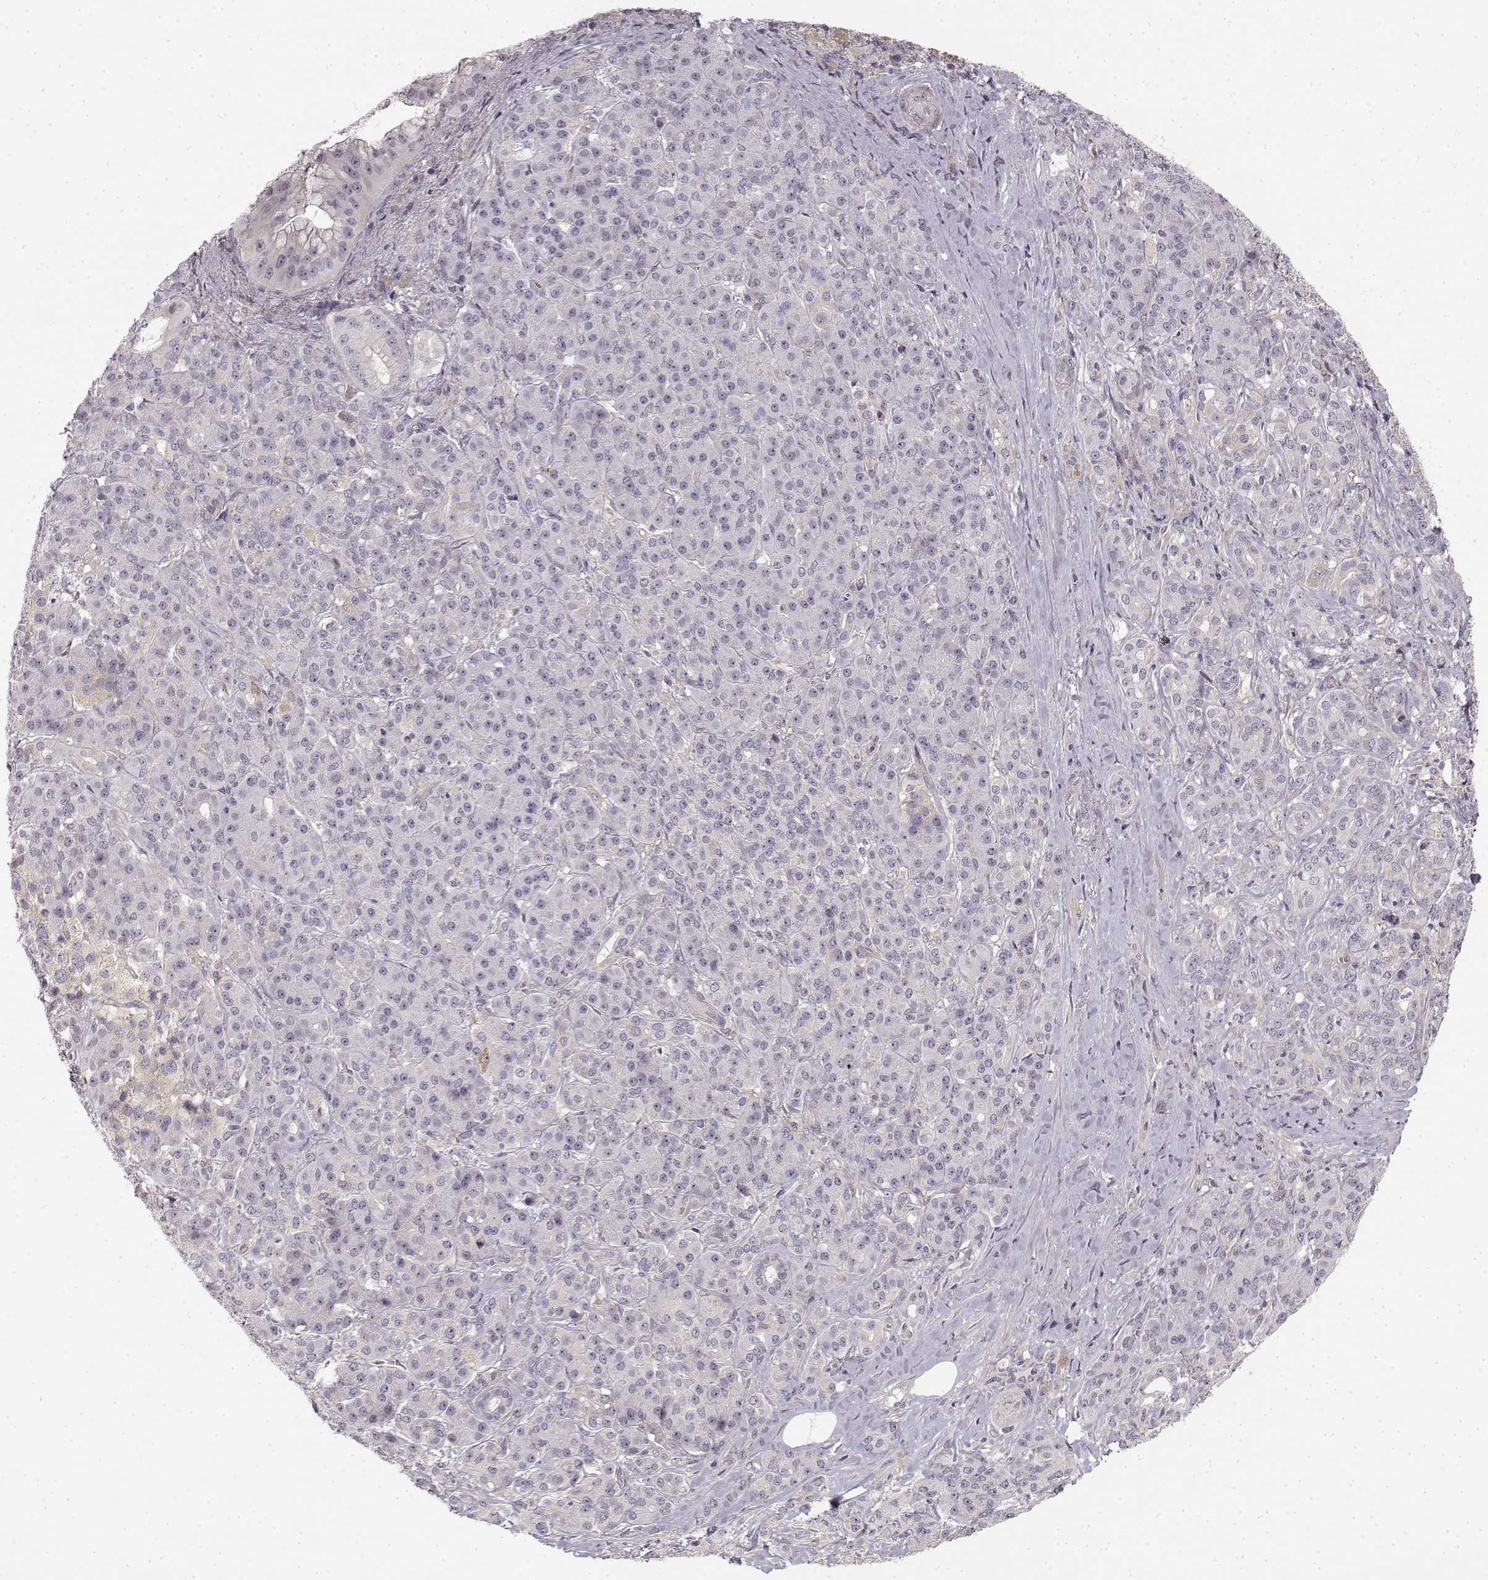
{"staining": {"intensity": "negative", "quantity": "none", "location": "none"}, "tissue": "pancreatic cancer", "cell_type": "Tumor cells", "image_type": "cancer", "snomed": [{"axis": "morphology", "description": "Normal tissue, NOS"}, {"axis": "morphology", "description": "Inflammation, NOS"}, {"axis": "morphology", "description": "Adenocarcinoma, NOS"}, {"axis": "topography", "description": "Pancreas"}], "caption": "The IHC photomicrograph has no significant expression in tumor cells of adenocarcinoma (pancreatic) tissue. (Stains: DAB (3,3'-diaminobenzidine) immunohistochemistry with hematoxylin counter stain, Microscopy: brightfield microscopy at high magnification).", "gene": "MED12L", "patient": {"sex": "male", "age": 57}}